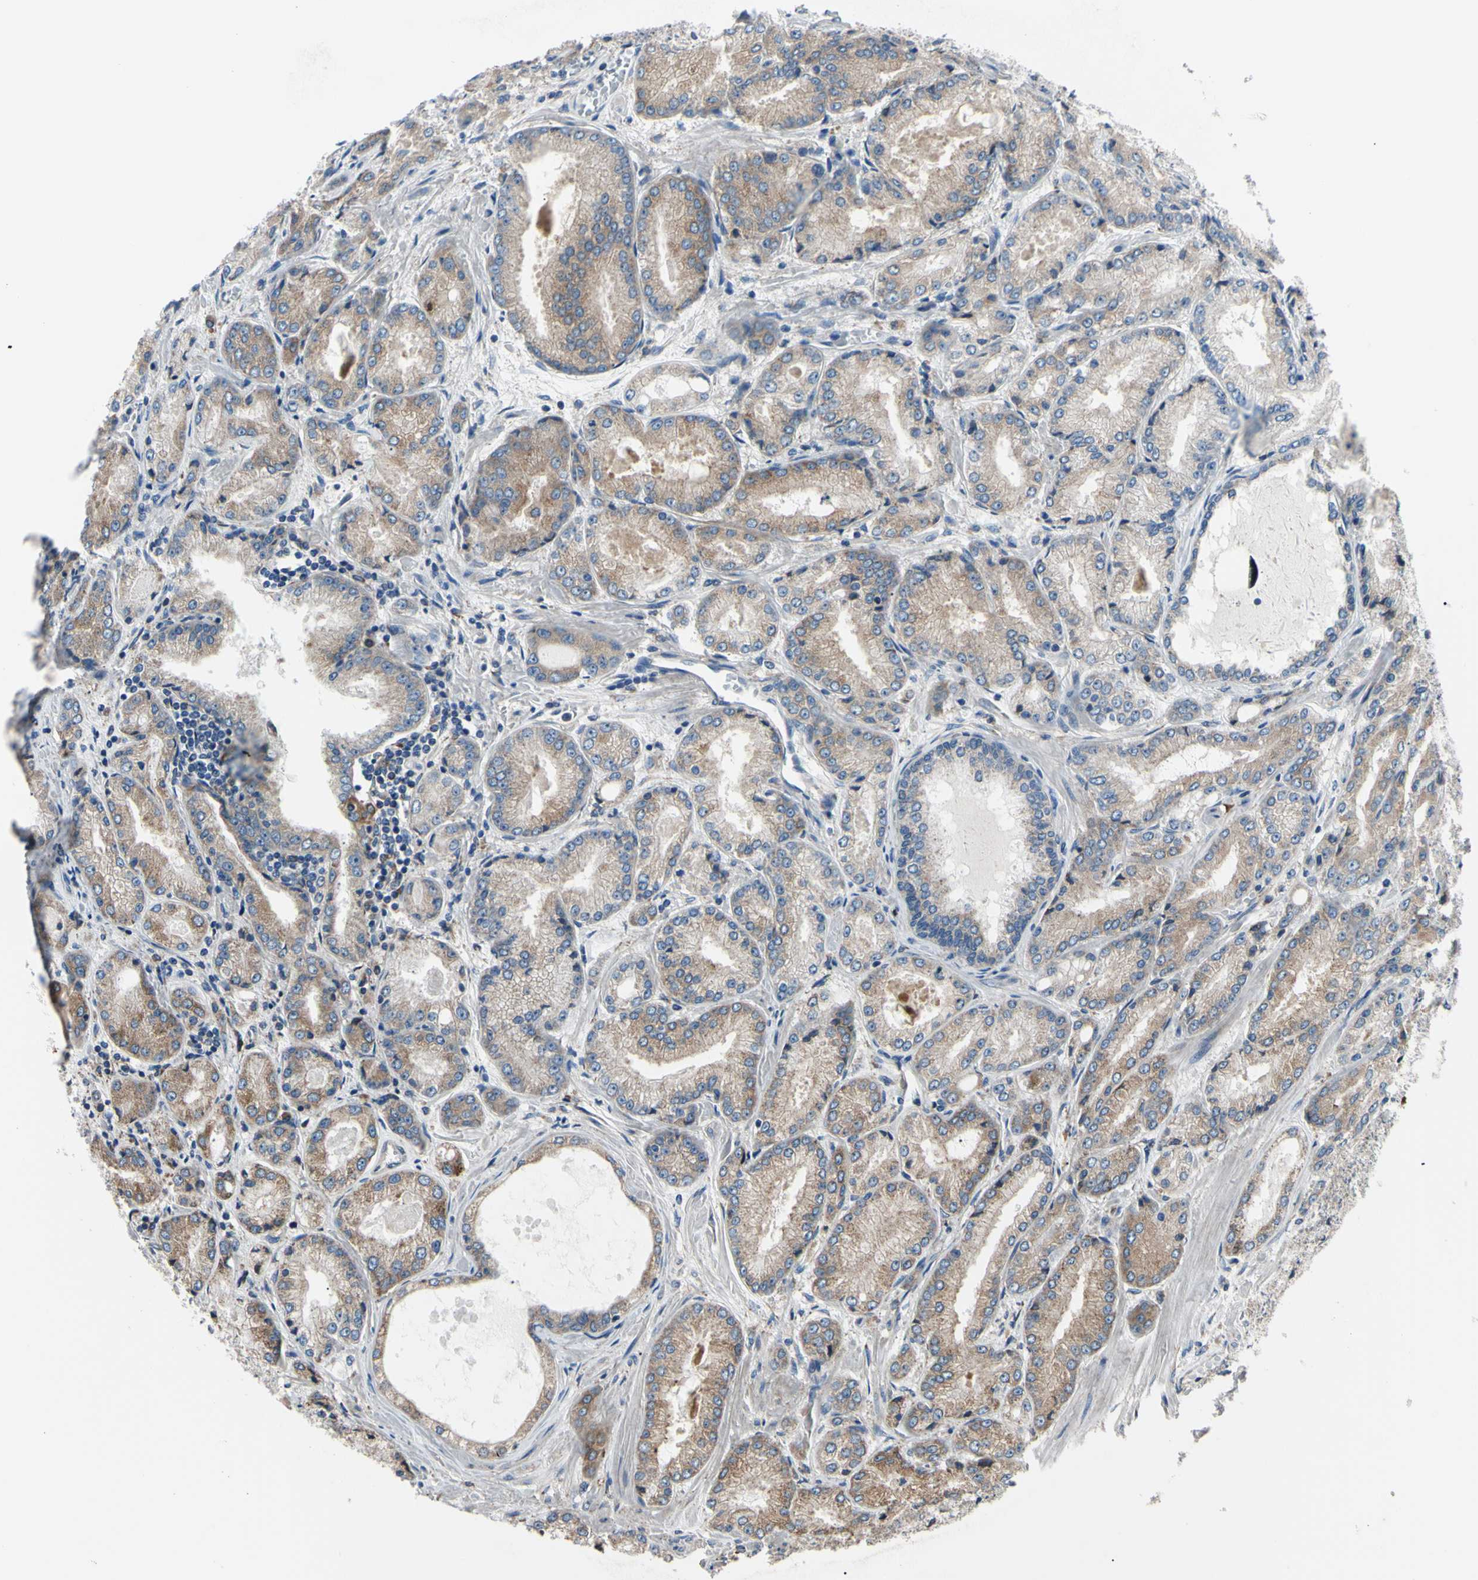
{"staining": {"intensity": "moderate", "quantity": ">75%", "location": "cytoplasmic/membranous"}, "tissue": "prostate cancer", "cell_type": "Tumor cells", "image_type": "cancer", "snomed": [{"axis": "morphology", "description": "Adenocarcinoma, High grade"}, {"axis": "topography", "description": "Prostate"}], "caption": "A brown stain shows moderate cytoplasmic/membranous staining of a protein in prostate cancer (adenocarcinoma (high-grade)) tumor cells.", "gene": "BMF", "patient": {"sex": "male", "age": 59}}